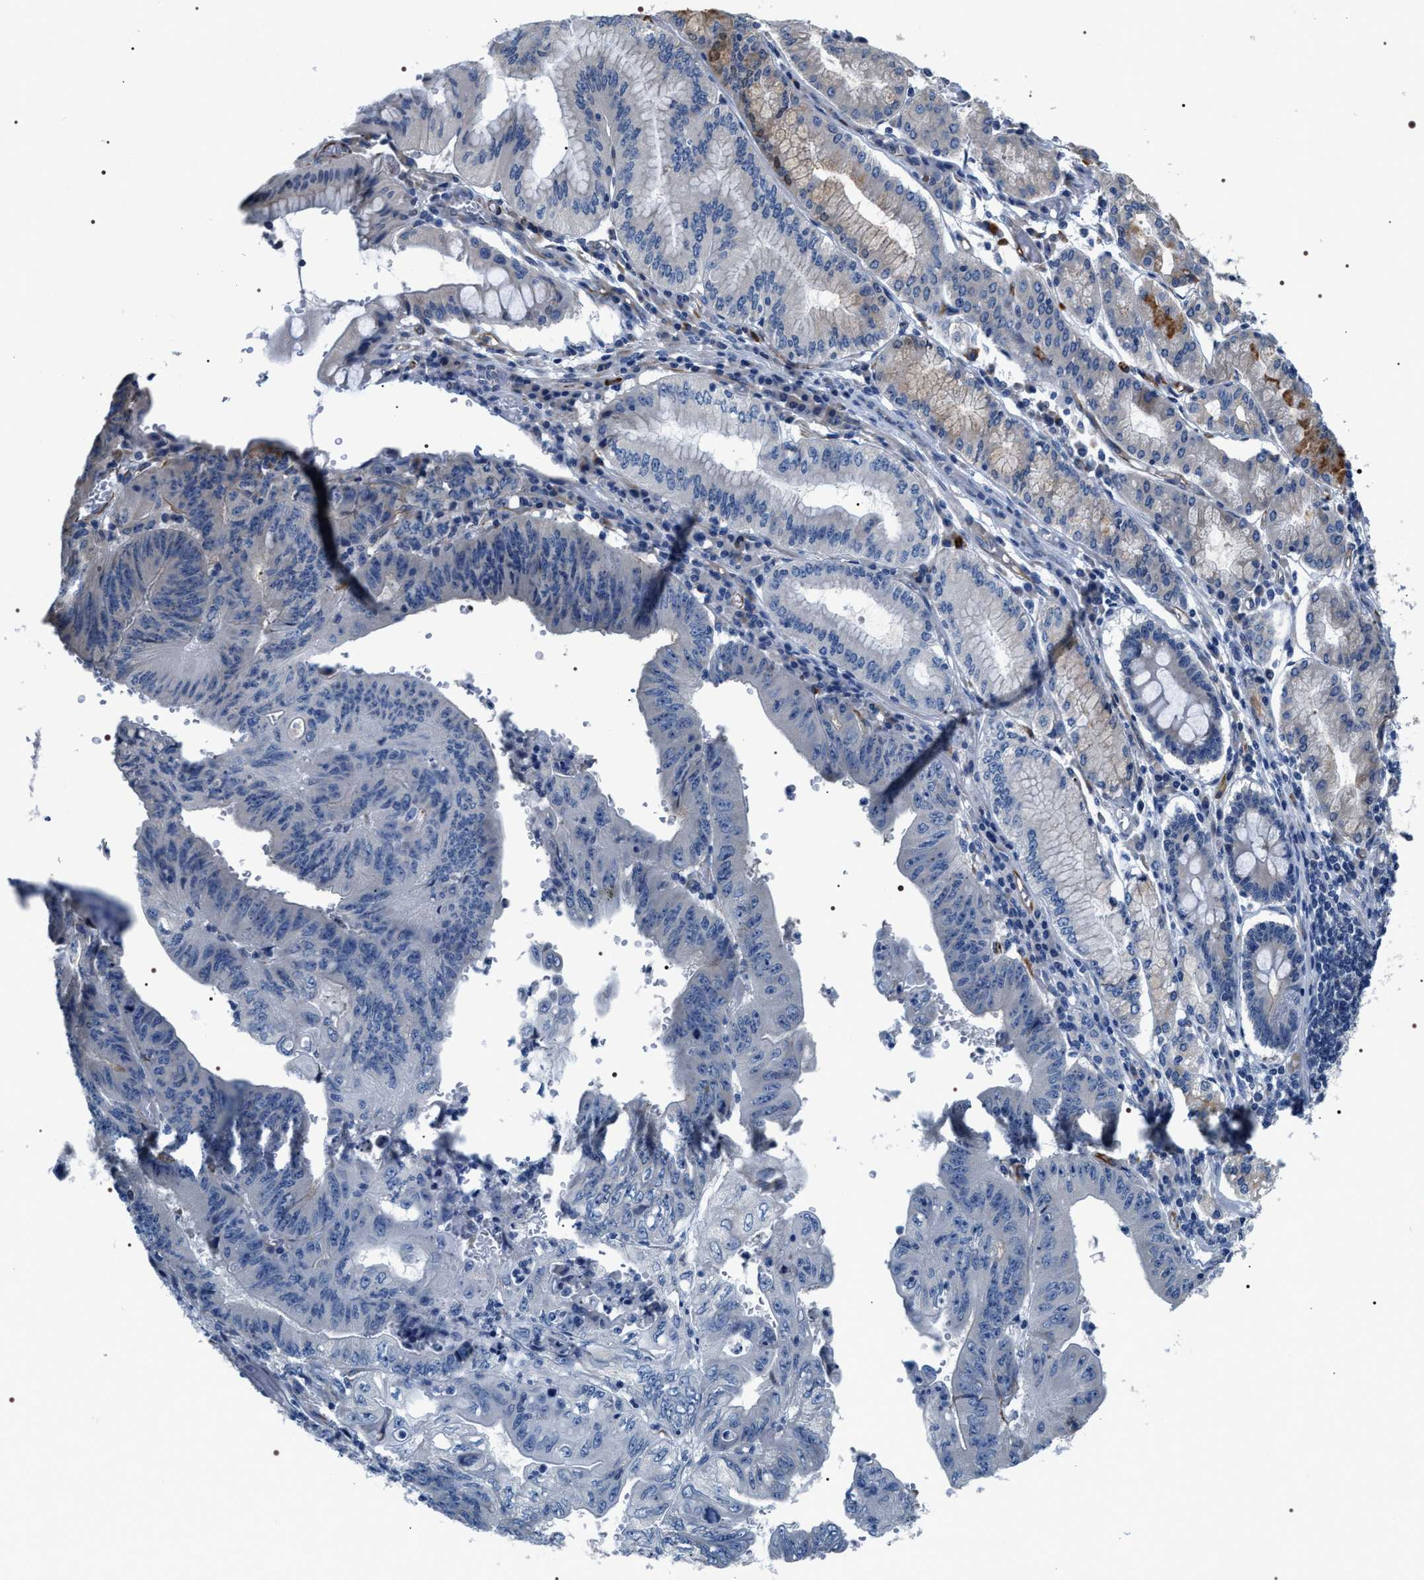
{"staining": {"intensity": "weak", "quantity": "<25%", "location": "cytoplasmic/membranous"}, "tissue": "stomach cancer", "cell_type": "Tumor cells", "image_type": "cancer", "snomed": [{"axis": "morphology", "description": "Adenocarcinoma, NOS"}, {"axis": "topography", "description": "Stomach"}], "caption": "An immunohistochemistry photomicrograph of stomach adenocarcinoma is shown. There is no staining in tumor cells of stomach adenocarcinoma.", "gene": "PKD1L1", "patient": {"sex": "female", "age": 73}}